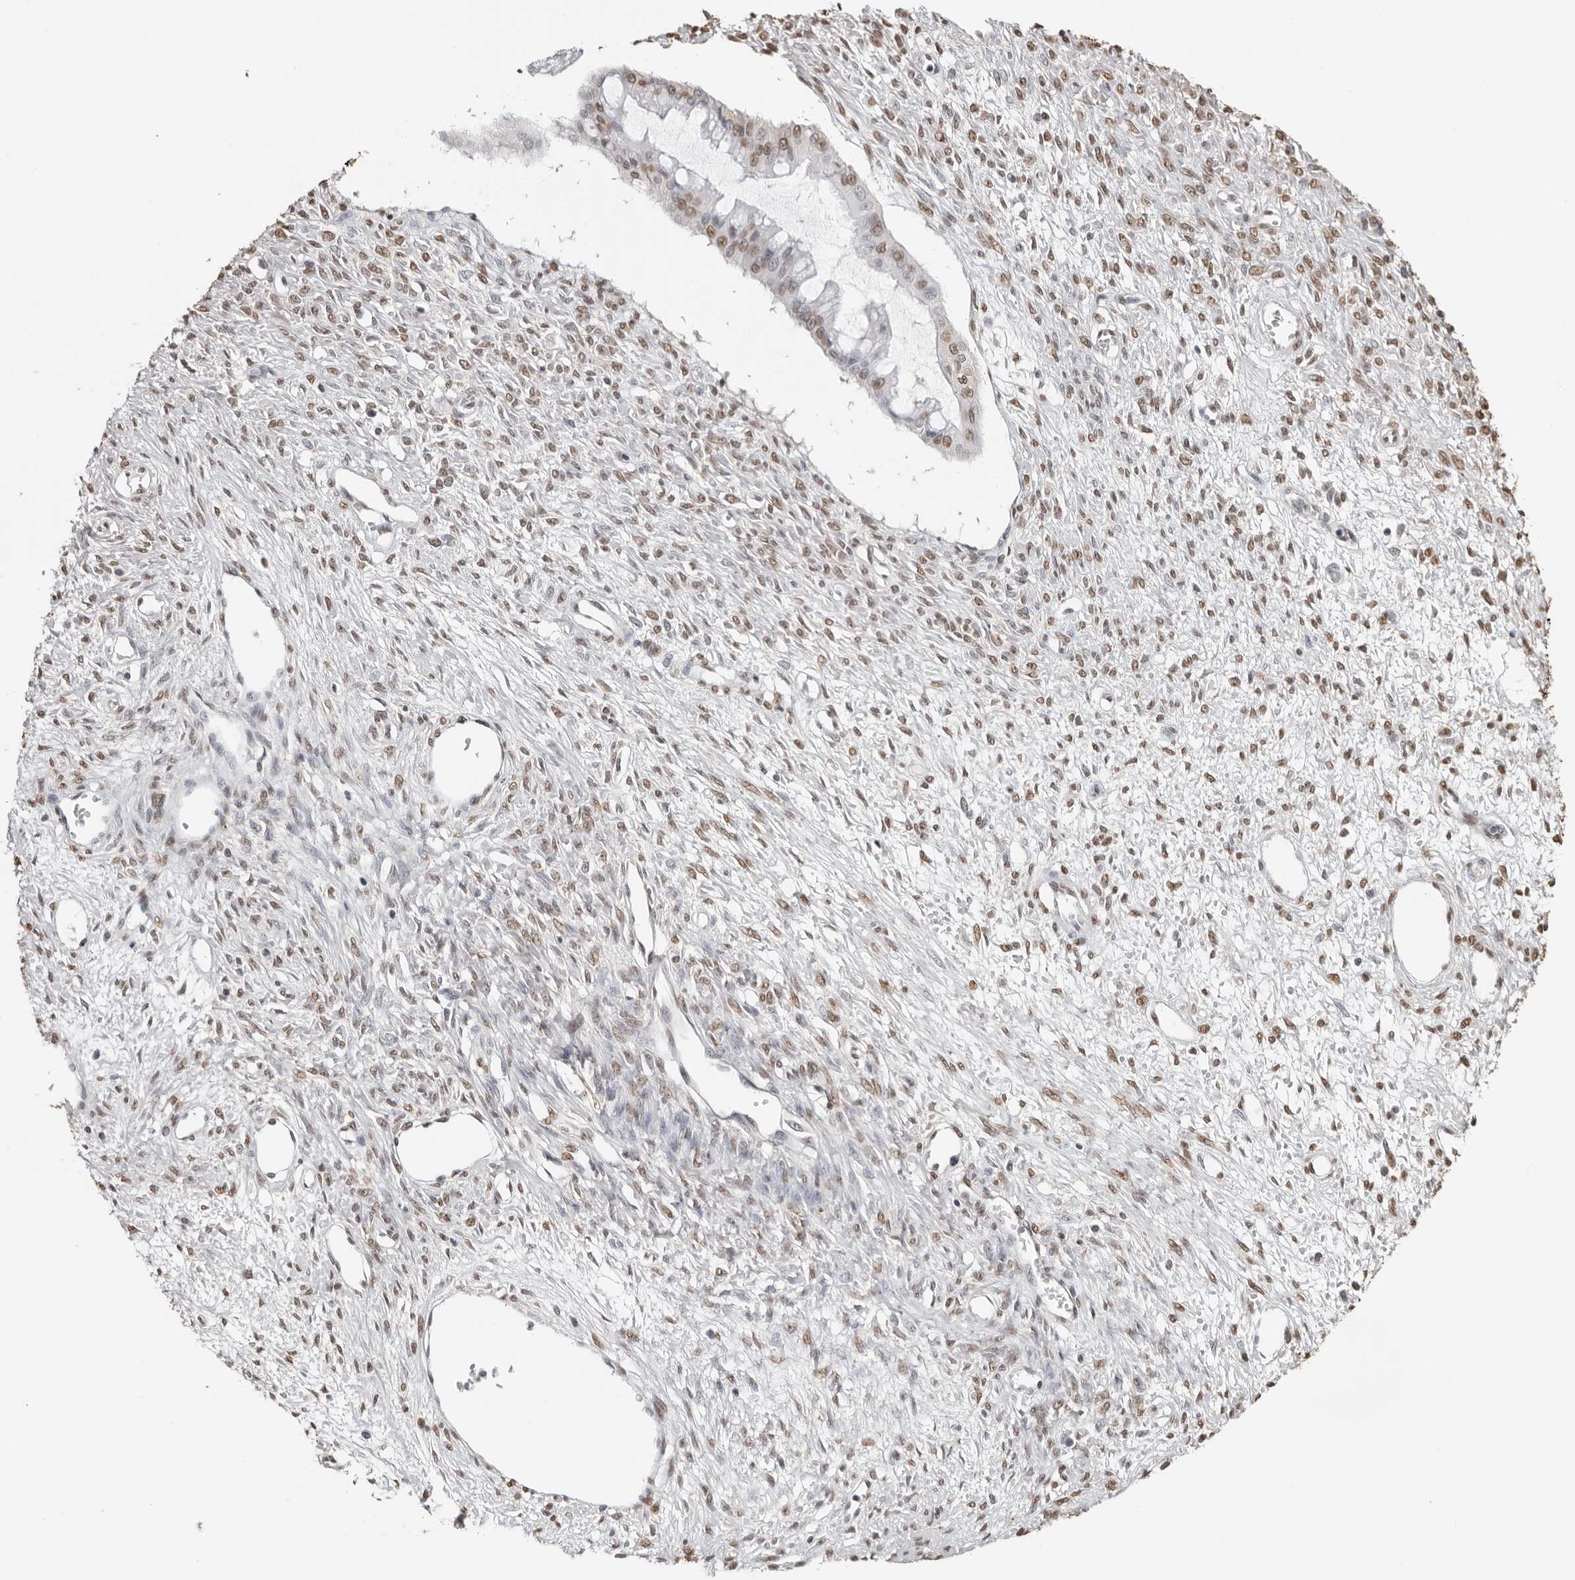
{"staining": {"intensity": "moderate", "quantity": ">75%", "location": "nuclear"}, "tissue": "ovarian cancer", "cell_type": "Tumor cells", "image_type": "cancer", "snomed": [{"axis": "morphology", "description": "Cystadenocarcinoma, mucinous, NOS"}, {"axis": "topography", "description": "Ovary"}], "caption": "A high-resolution image shows immunohistochemistry (IHC) staining of ovarian cancer, which demonstrates moderate nuclear positivity in approximately >75% of tumor cells. (Stains: DAB in brown, nuclei in blue, Microscopy: brightfield microscopy at high magnification).", "gene": "OLIG3", "patient": {"sex": "female", "age": 73}}